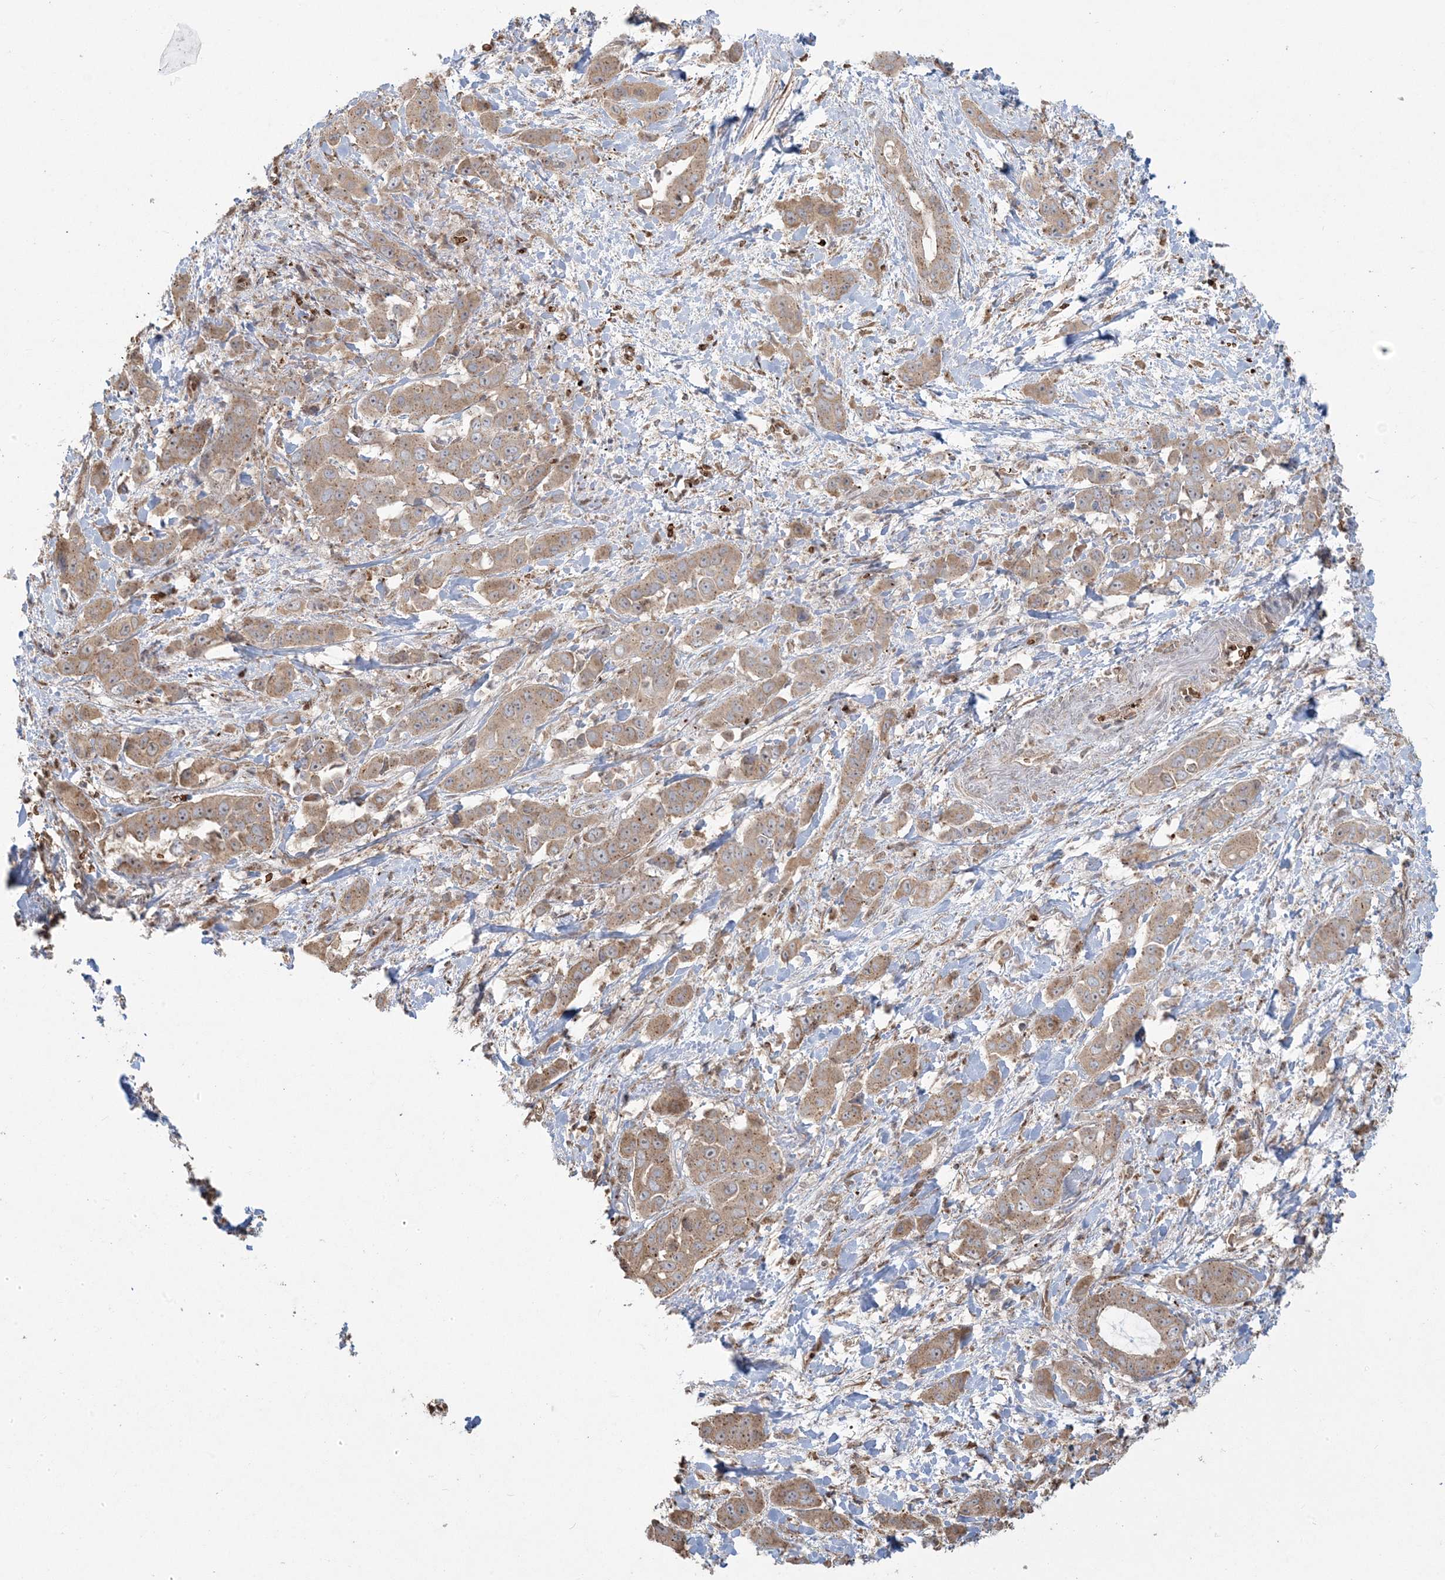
{"staining": {"intensity": "moderate", "quantity": ">75%", "location": "cytoplasmic/membranous"}, "tissue": "liver cancer", "cell_type": "Tumor cells", "image_type": "cancer", "snomed": [{"axis": "morphology", "description": "Cholangiocarcinoma"}, {"axis": "topography", "description": "Liver"}], "caption": "Immunohistochemical staining of human liver cancer (cholangiocarcinoma) displays medium levels of moderate cytoplasmic/membranous protein positivity in about >75% of tumor cells.", "gene": "ABCF3", "patient": {"sex": "female", "age": 52}}